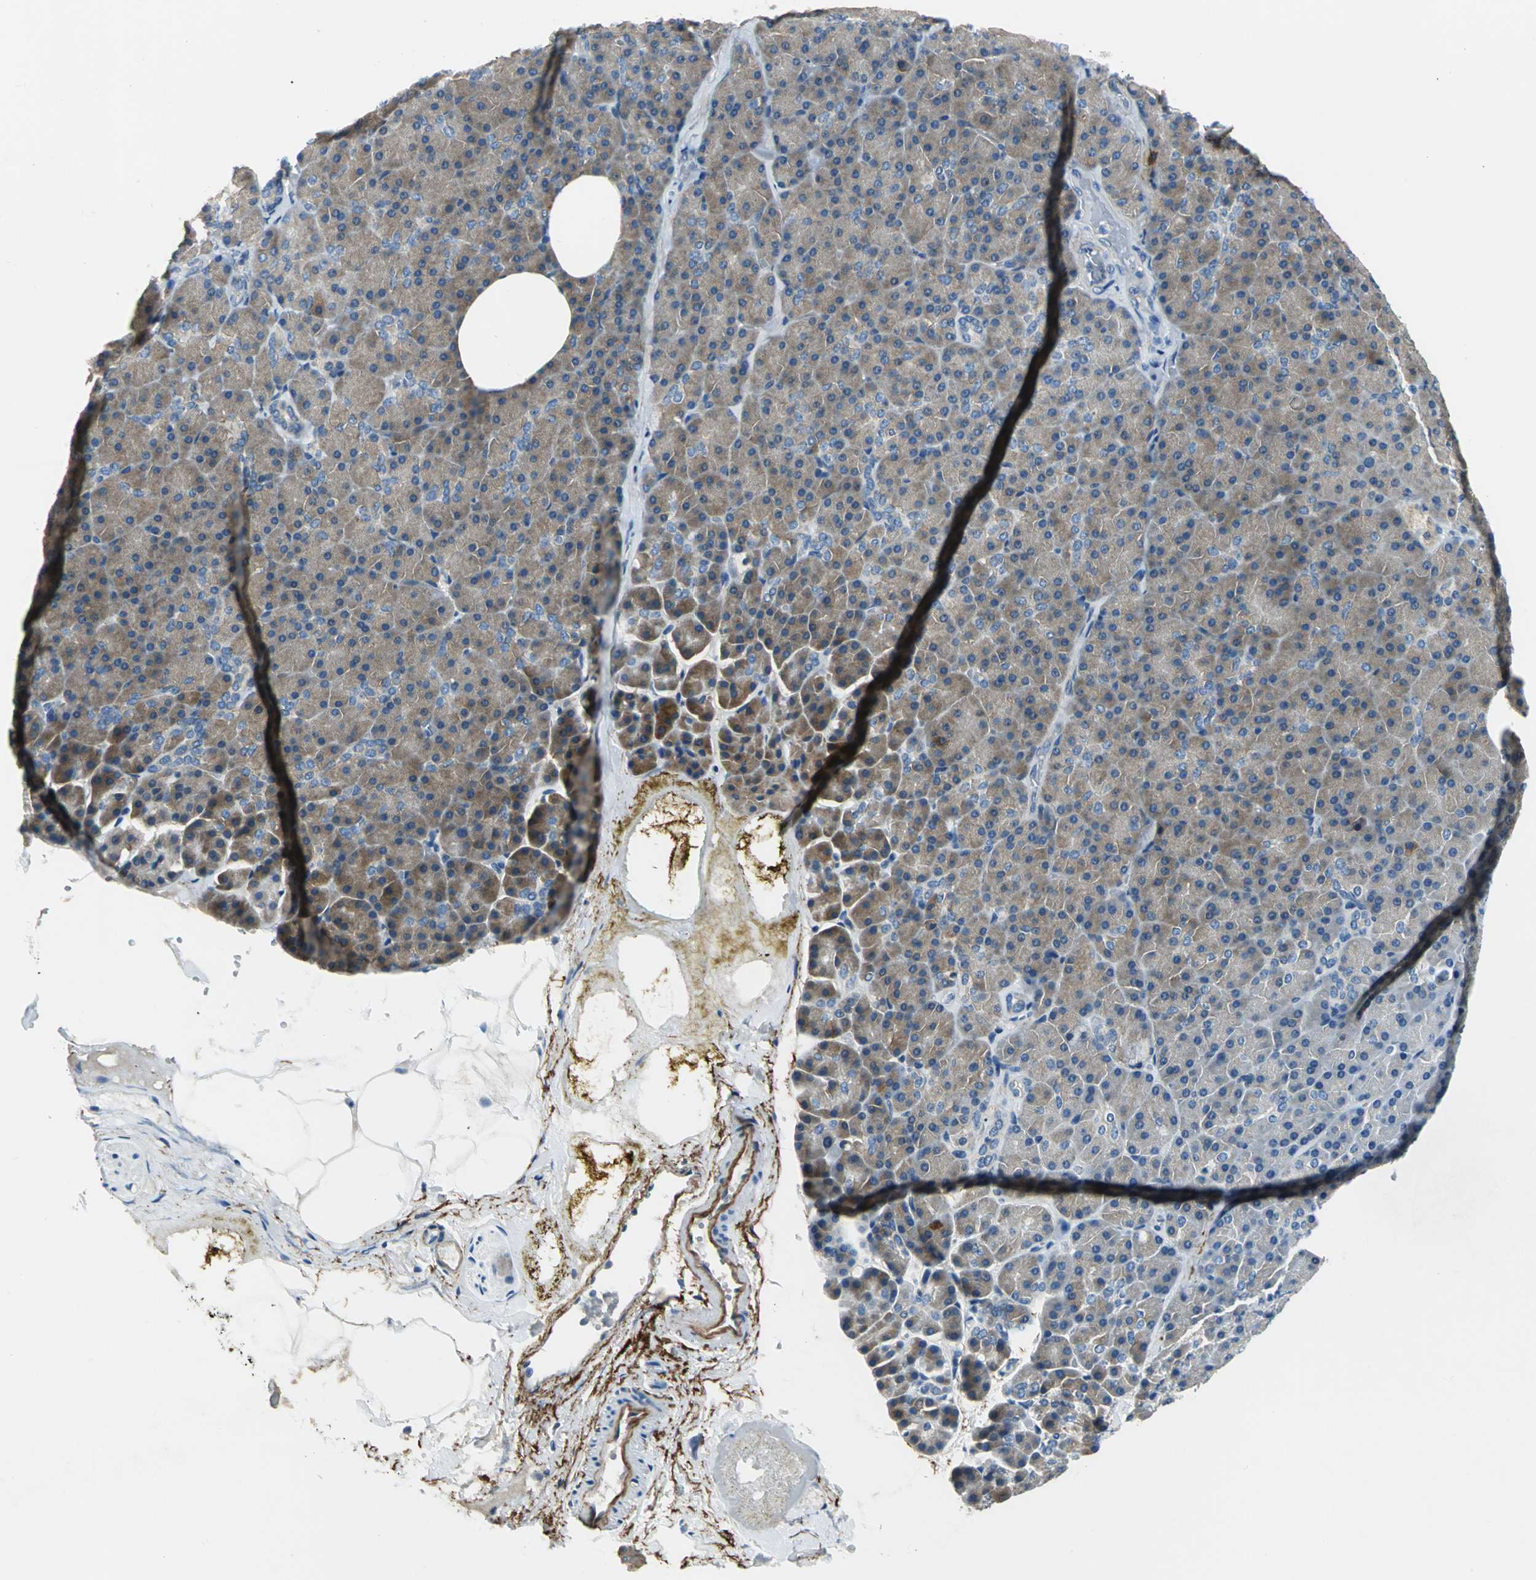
{"staining": {"intensity": "moderate", "quantity": ">75%", "location": "cytoplasmic/membranous"}, "tissue": "pancreas", "cell_type": "Exocrine glandular cells", "image_type": "normal", "snomed": [{"axis": "morphology", "description": "Normal tissue, NOS"}, {"axis": "topography", "description": "Pancreas"}], "caption": "A photomicrograph showing moderate cytoplasmic/membranous staining in approximately >75% of exocrine glandular cells in benign pancreas, as visualized by brown immunohistochemical staining.", "gene": "SLC16A7", "patient": {"sex": "female", "age": 35}}